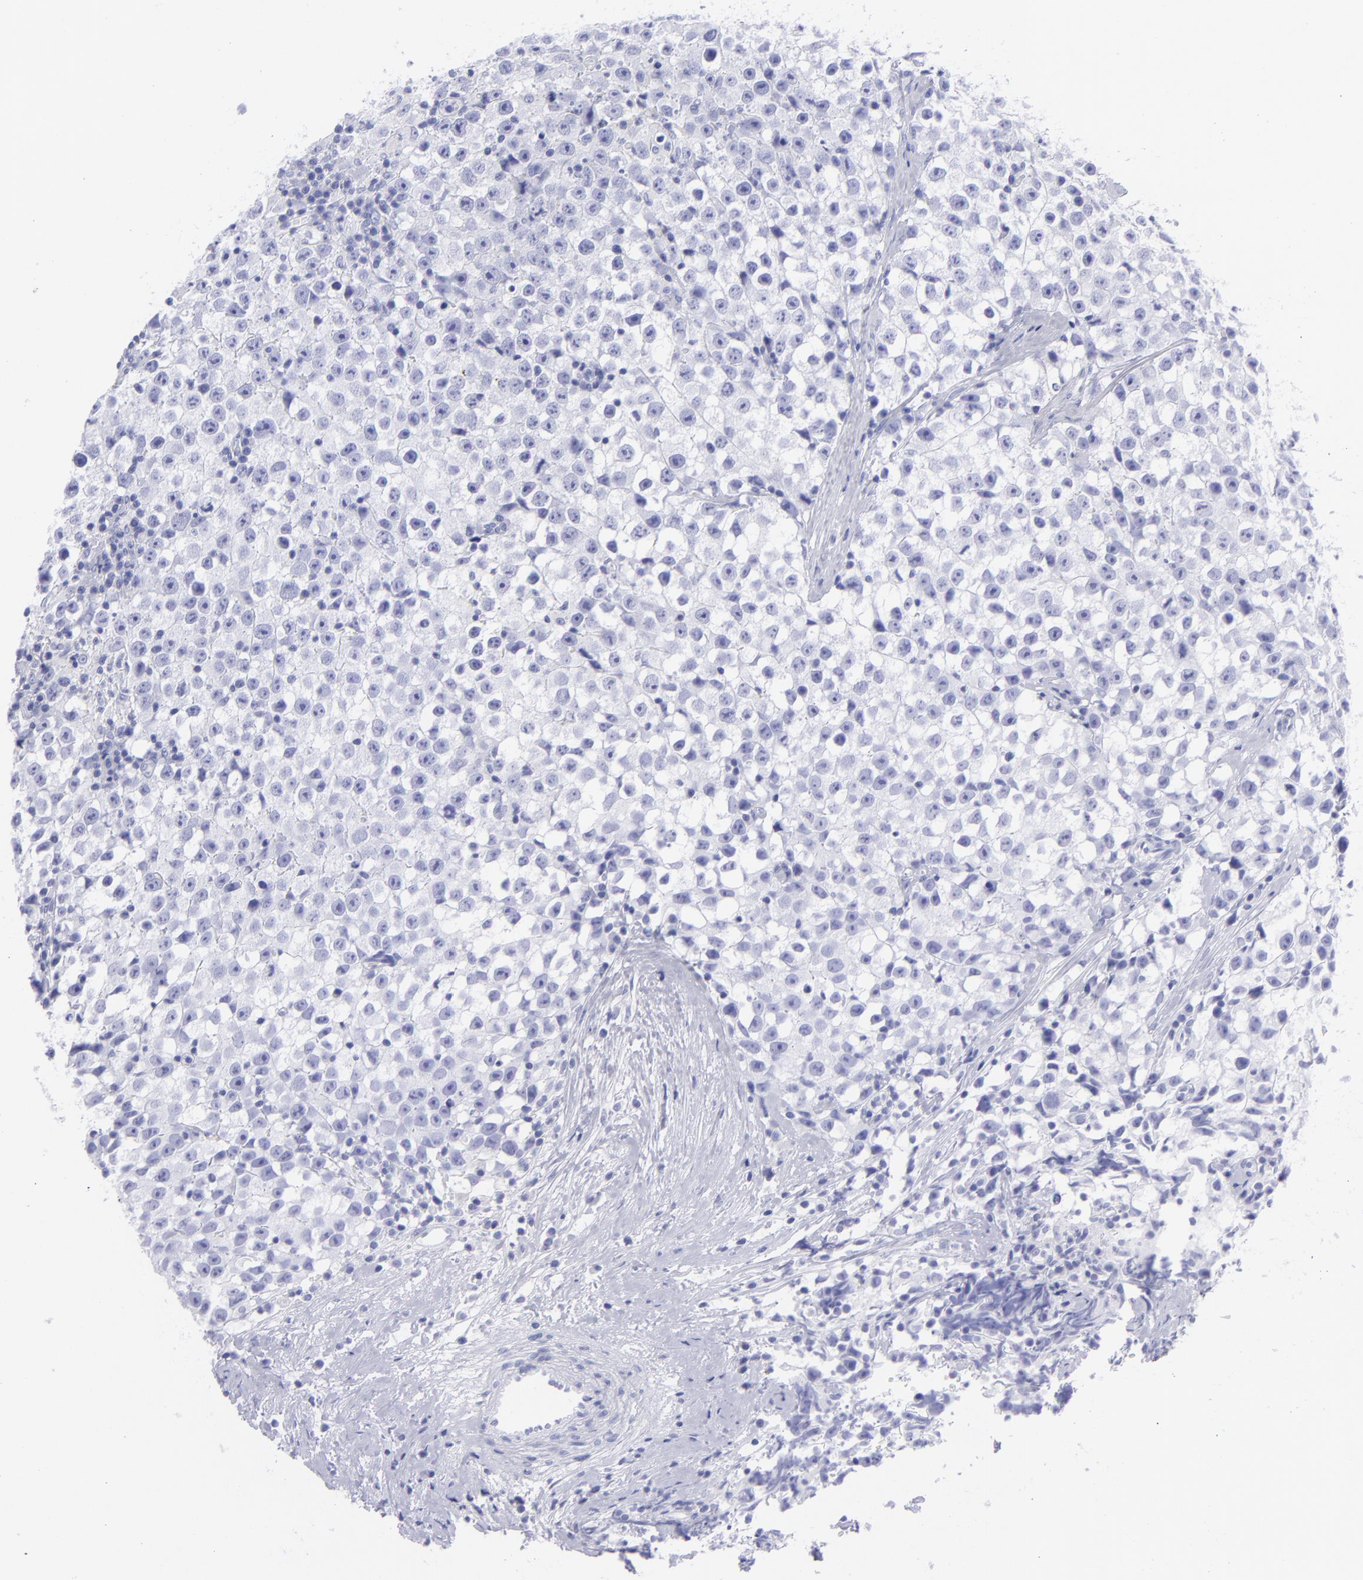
{"staining": {"intensity": "negative", "quantity": "none", "location": "none"}, "tissue": "testis cancer", "cell_type": "Tumor cells", "image_type": "cancer", "snomed": [{"axis": "morphology", "description": "Seminoma, NOS"}, {"axis": "topography", "description": "Testis"}], "caption": "Immunohistochemistry (IHC) histopathology image of testis cancer stained for a protein (brown), which demonstrates no staining in tumor cells.", "gene": "SLC1A2", "patient": {"sex": "male", "age": 35}}